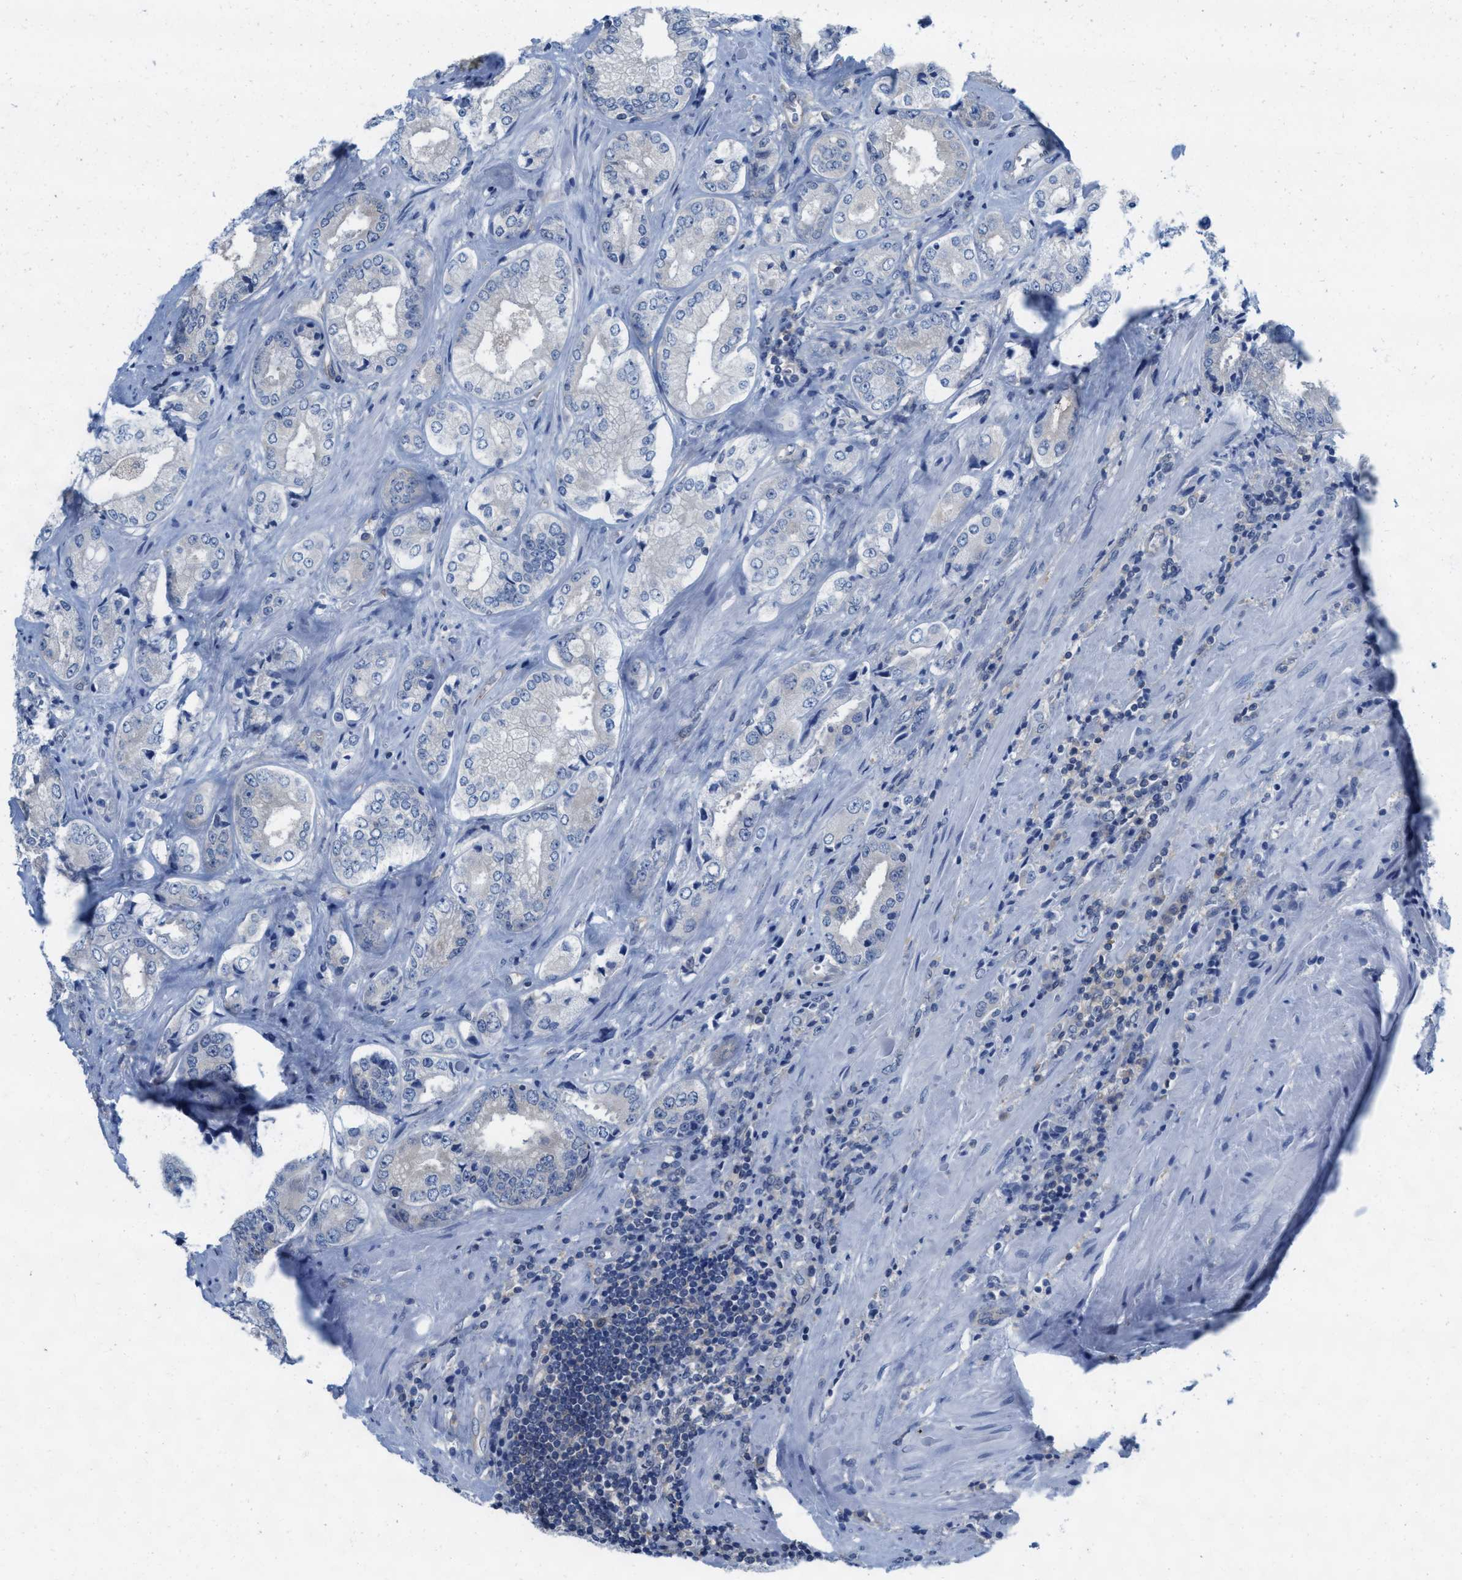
{"staining": {"intensity": "negative", "quantity": "none", "location": "none"}, "tissue": "prostate cancer", "cell_type": "Tumor cells", "image_type": "cancer", "snomed": [{"axis": "morphology", "description": "Adenocarcinoma, High grade"}, {"axis": "topography", "description": "Prostate"}], "caption": "IHC histopathology image of neoplastic tissue: prostate cancer stained with DAB exhibits no significant protein positivity in tumor cells. The staining is performed using DAB brown chromogen with nuclei counter-stained in using hematoxylin.", "gene": "NUDT5", "patient": {"sex": "male", "age": 61}}